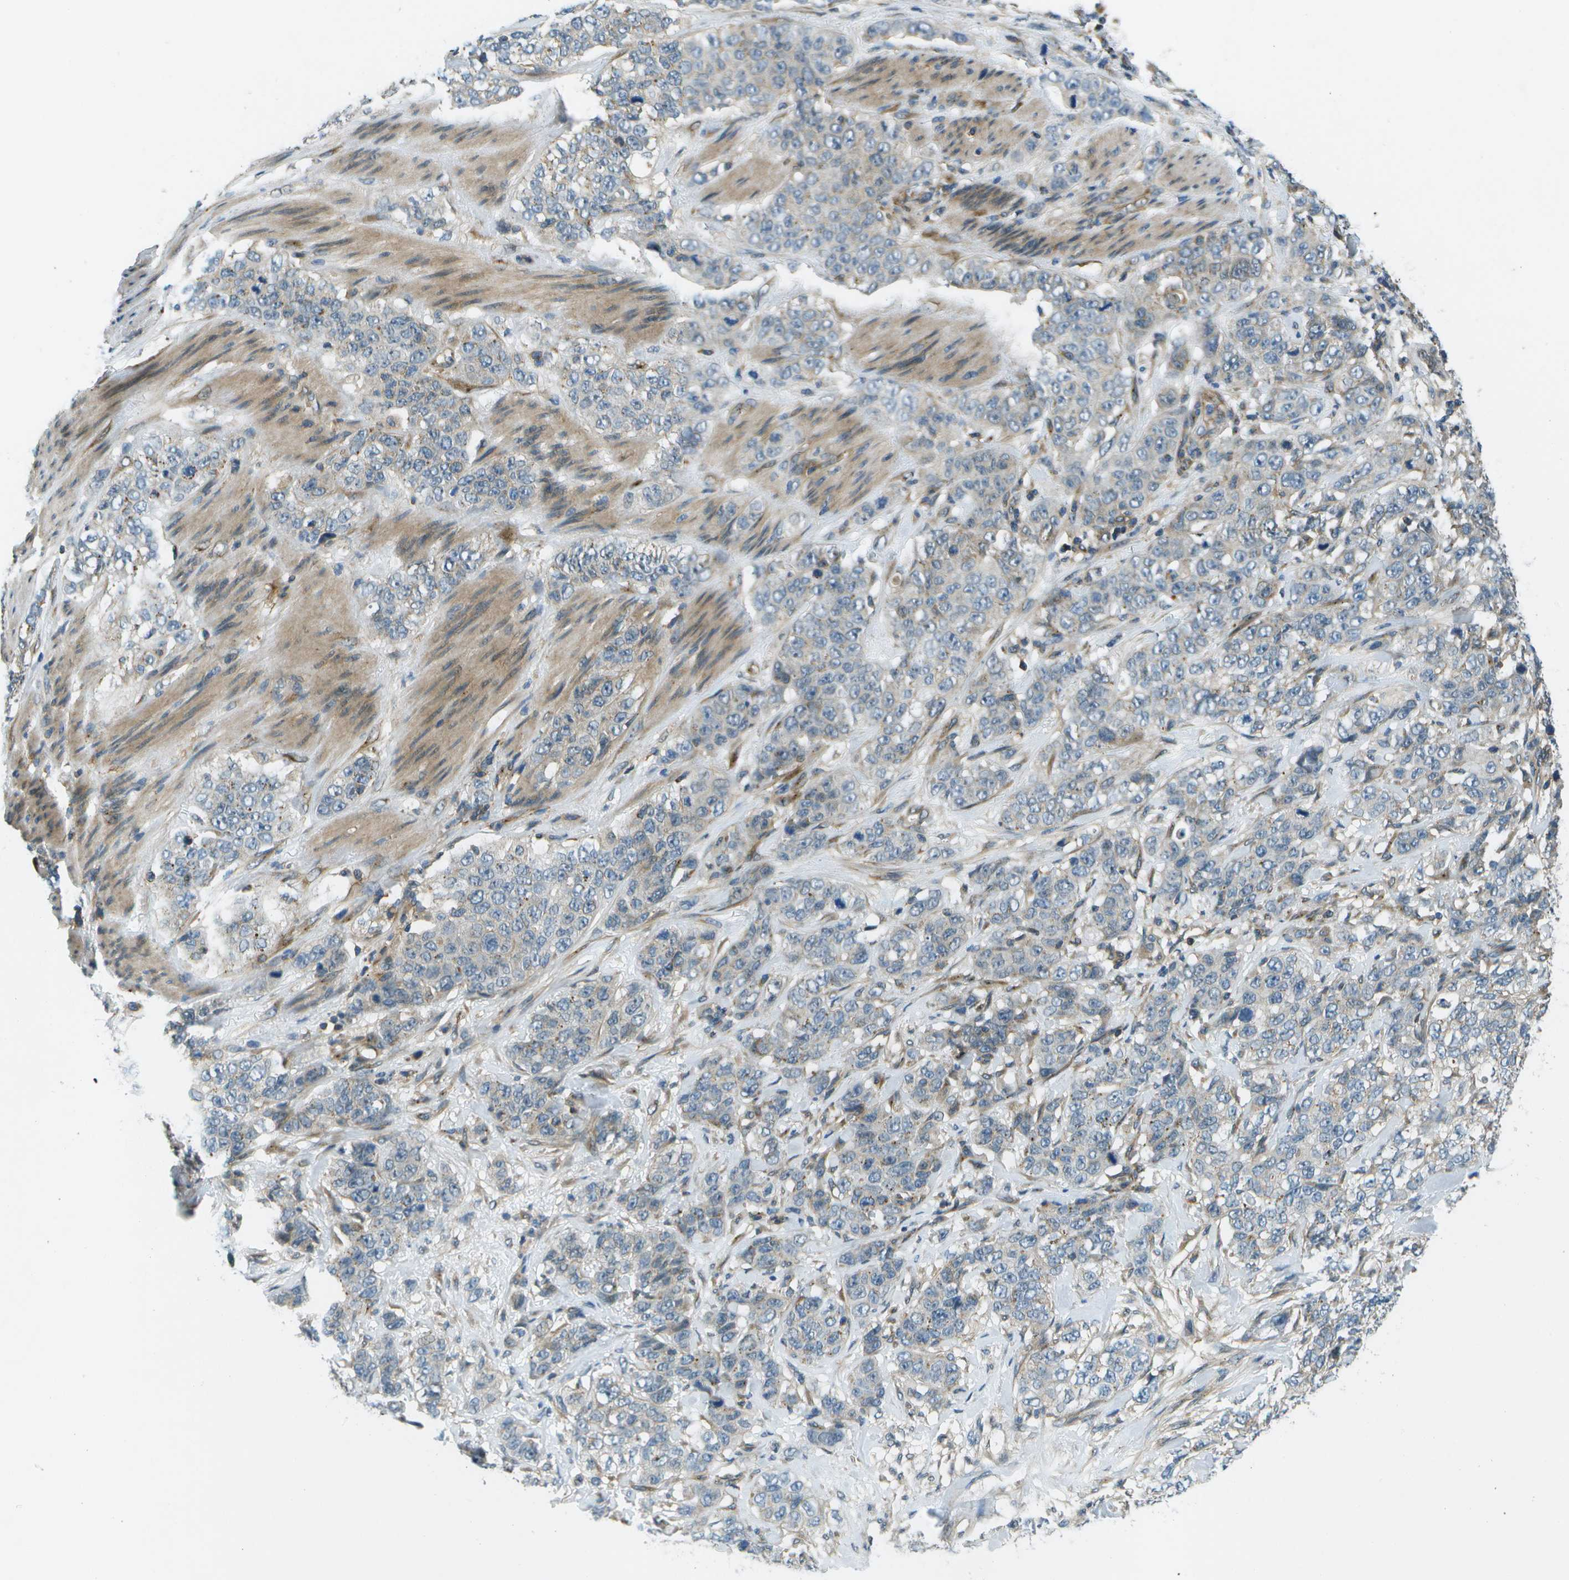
{"staining": {"intensity": "negative", "quantity": "none", "location": "none"}, "tissue": "stomach cancer", "cell_type": "Tumor cells", "image_type": "cancer", "snomed": [{"axis": "morphology", "description": "Adenocarcinoma, NOS"}, {"axis": "topography", "description": "Stomach"}], "caption": "Human stomach adenocarcinoma stained for a protein using IHC demonstrates no positivity in tumor cells.", "gene": "CTIF", "patient": {"sex": "male", "age": 48}}